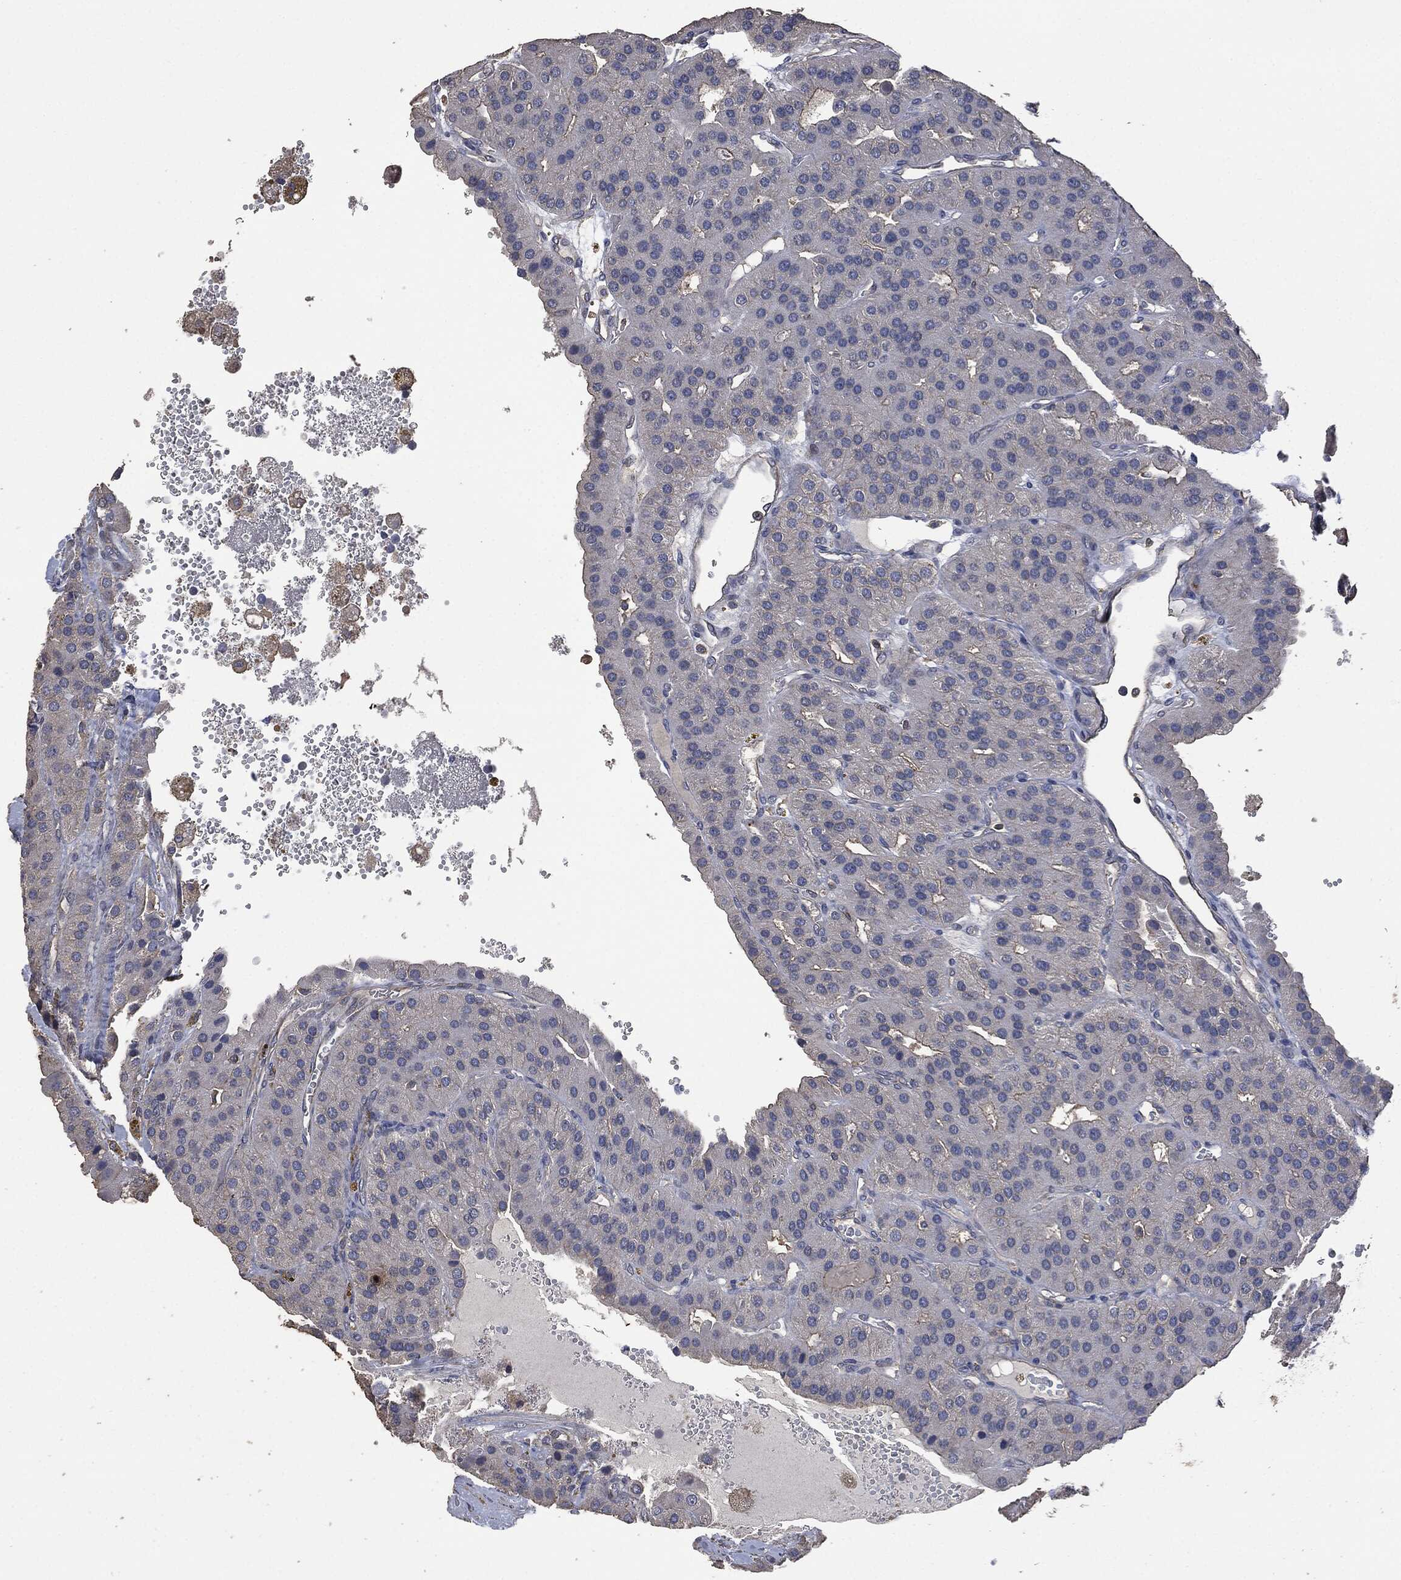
{"staining": {"intensity": "negative", "quantity": "none", "location": "none"}, "tissue": "parathyroid gland", "cell_type": "Glandular cells", "image_type": "normal", "snomed": [{"axis": "morphology", "description": "Normal tissue, NOS"}, {"axis": "morphology", "description": "Adenoma, NOS"}, {"axis": "topography", "description": "Parathyroid gland"}], "caption": "The photomicrograph exhibits no staining of glandular cells in normal parathyroid gland.", "gene": "MSLN", "patient": {"sex": "female", "age": 86}}